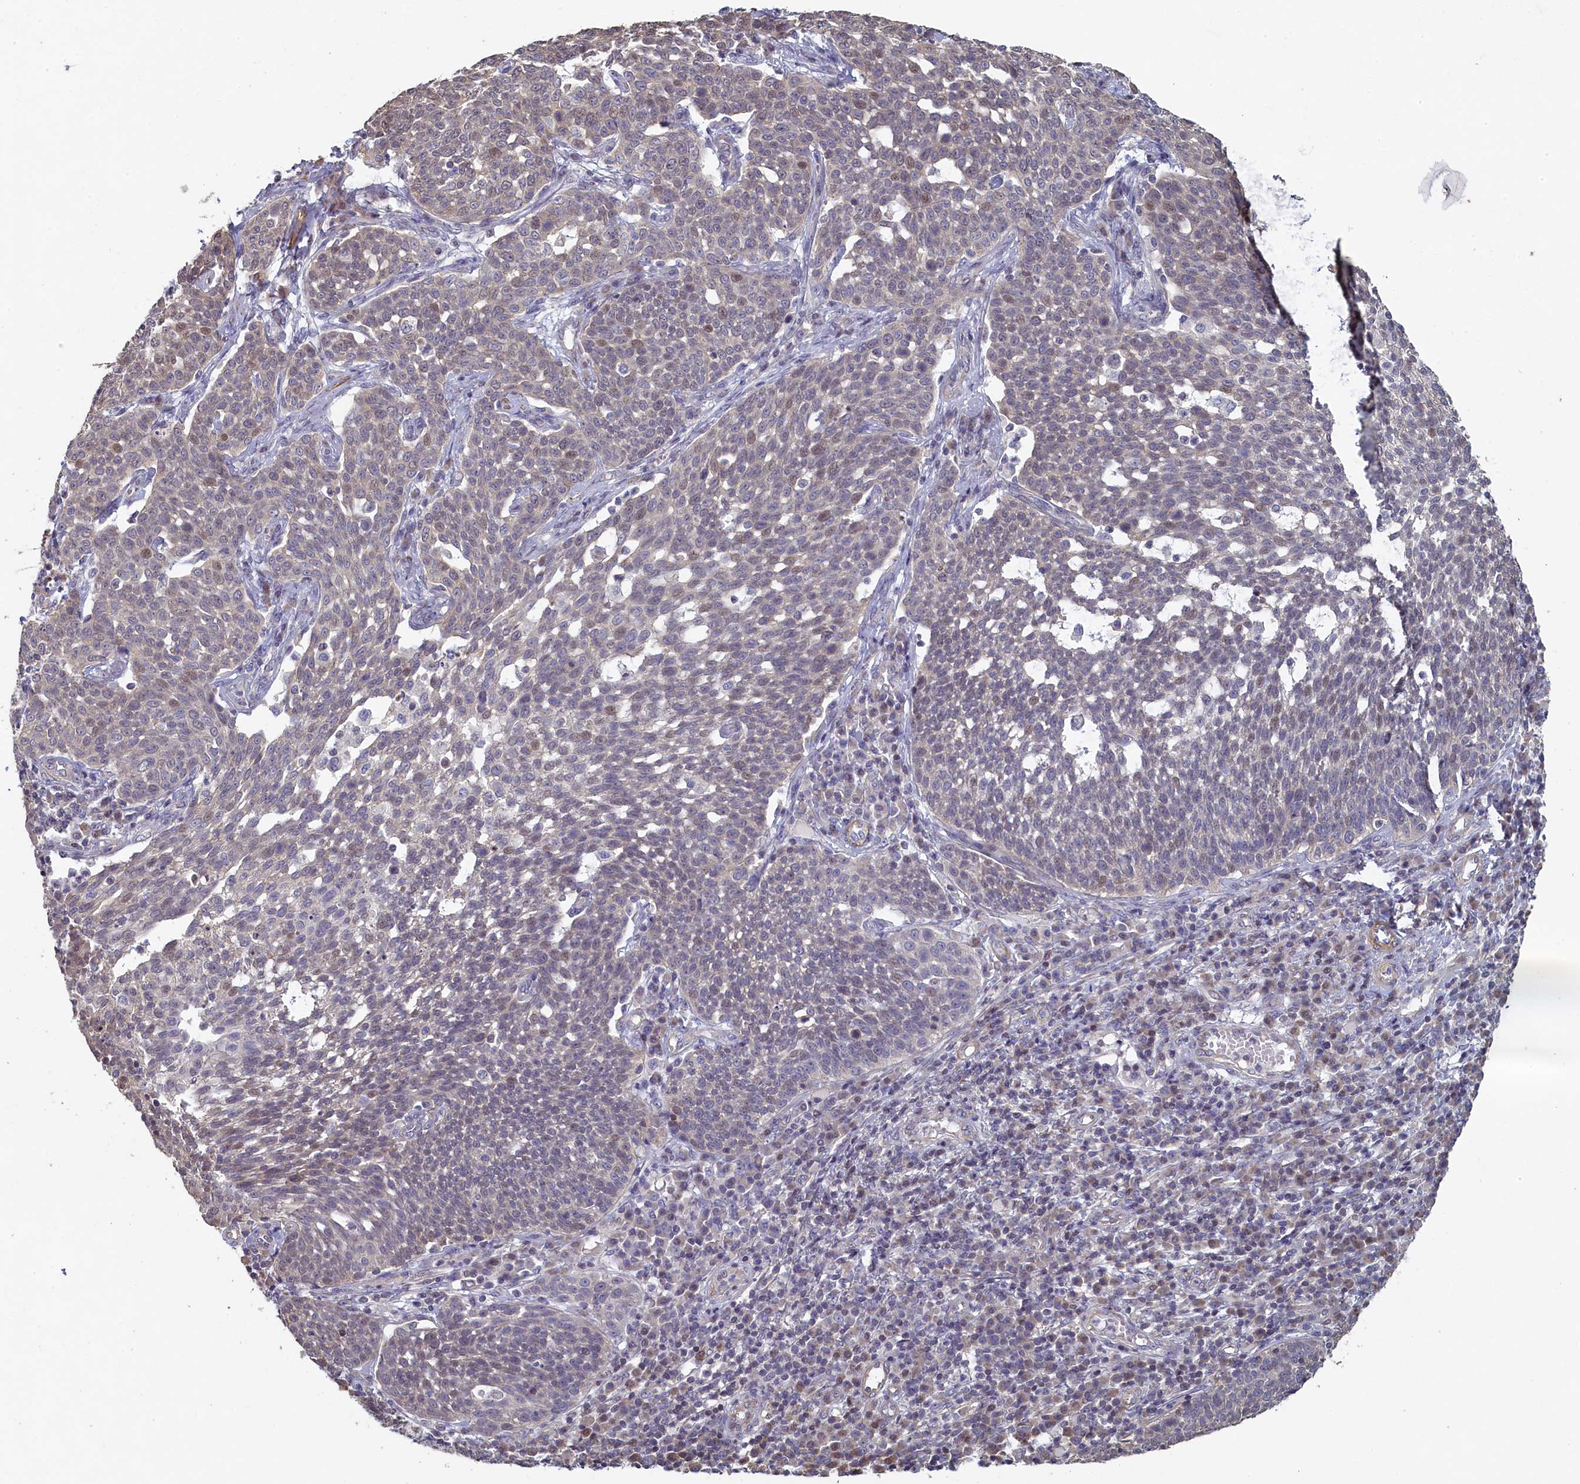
{"staining": {"intensity": "weak", "quantity": "<25%", "location": "nuclear"}, "tissue": "cervical cancer", "cell_type": "Tumor cells", "image_type": "cancer", "snomed": [{"axis": "morphology", "description": "Squamous cell carcinoma, NOS"}, {"axis": "topography", "description": "Cervix"}], "caption": "This photomicrograph is of squamous cell carcinoma (cervical) stained with immunohistochemistry (IHC) to label a protein in brown with the nuclei are counter-stained blue. There is no expression in tumor cells.", "gene": "DIXDC1", "patient": {"sex": "female", "age": 34}}